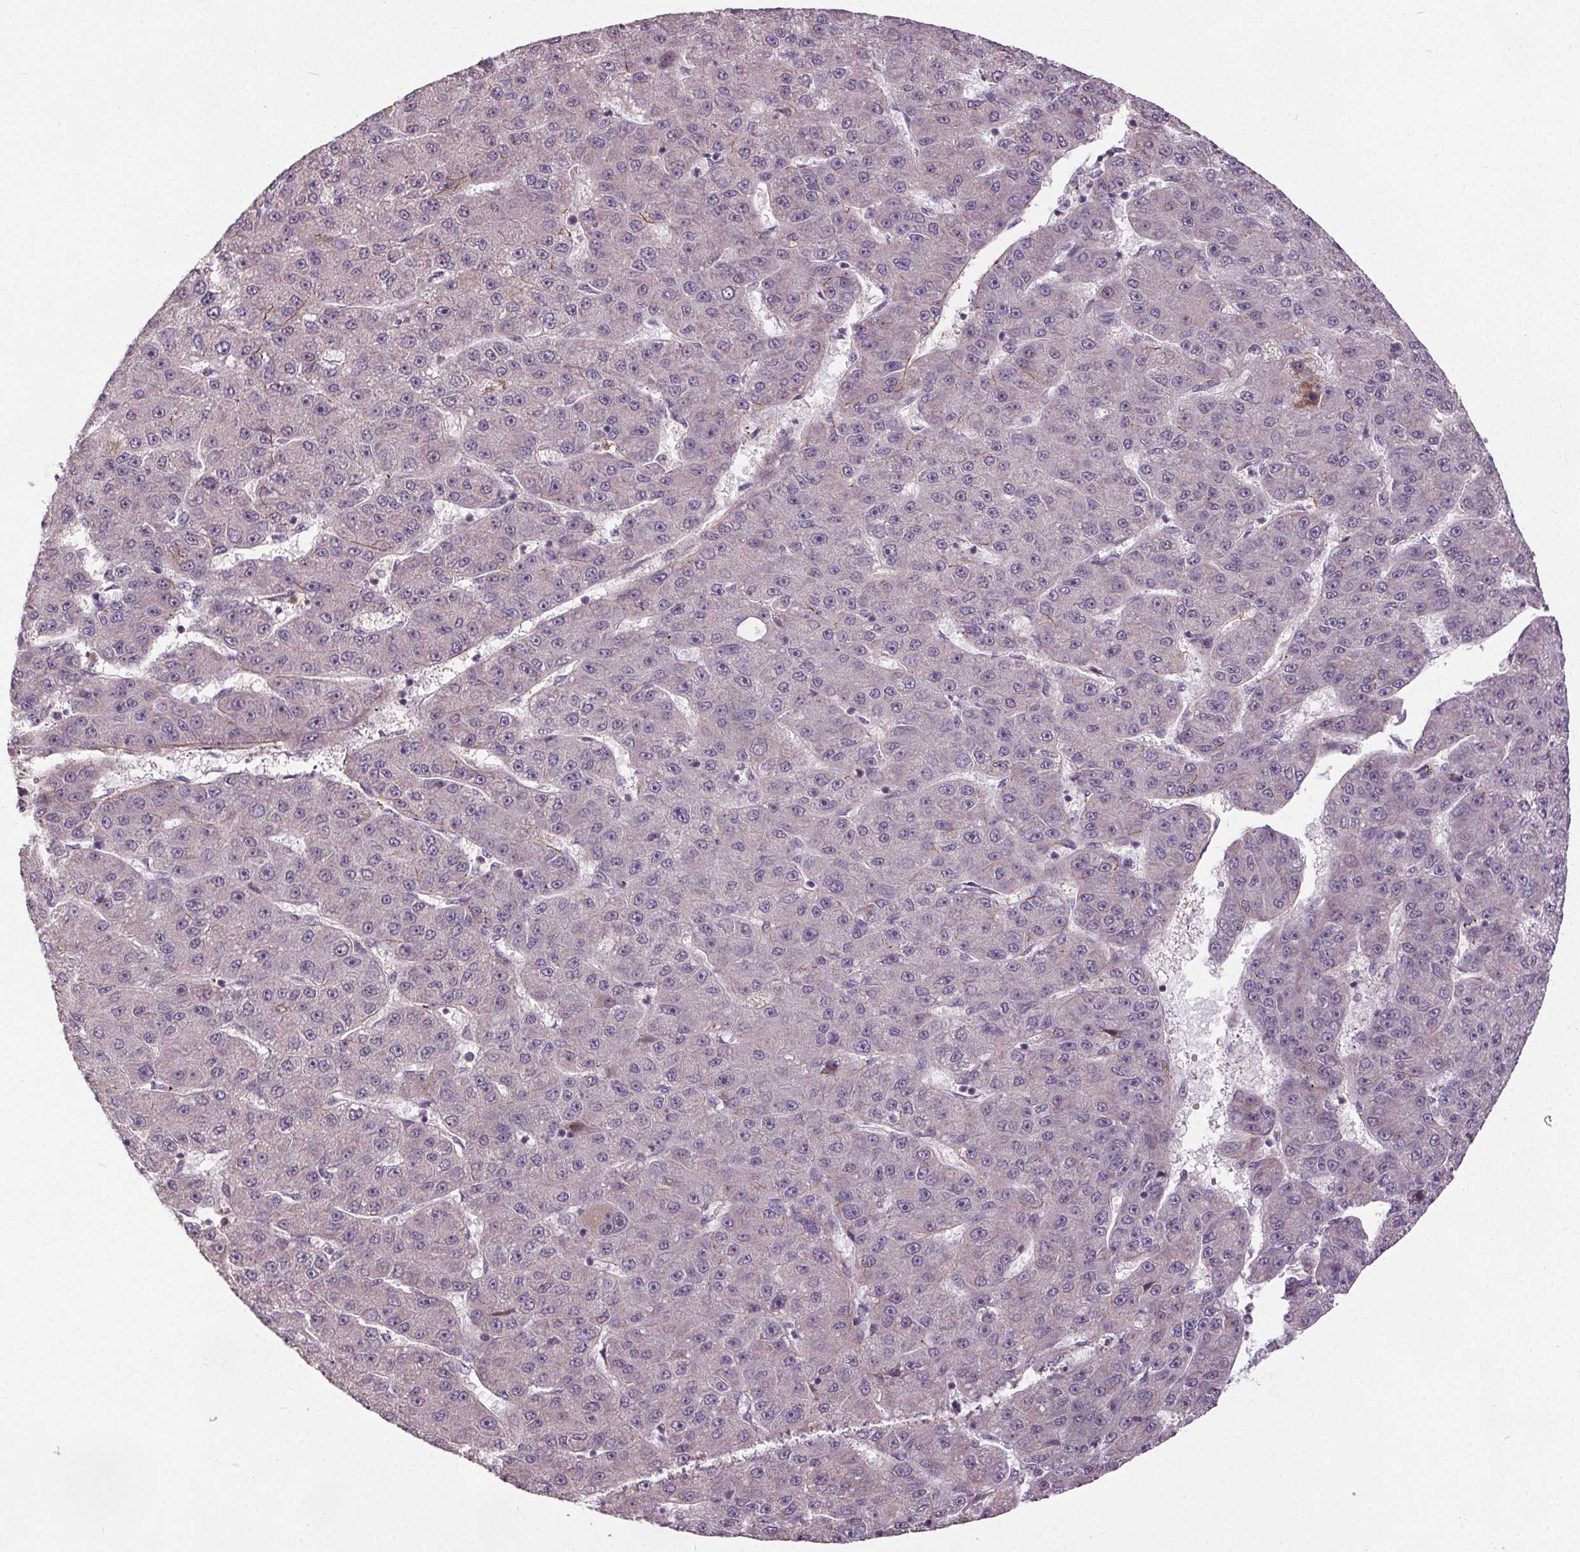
{"staining": {"intensity": "negative", "quantity": "none", "location": "none"}, "tissue": "liver cancer", "cell_type": "Tumor cells", "image_type": "cancer", "snomed": [{"axis": "morphology", "description": "Carcinoma, Hepatocellular, NOS"}, {"axis": "topography", "description": "Liver"}], "caption": "There is no significant expression in tumor cells of hepatocellular carcinoma (liver).", "gene": "KIAA0232", "patient": {"sex": "male", "age": 67}}